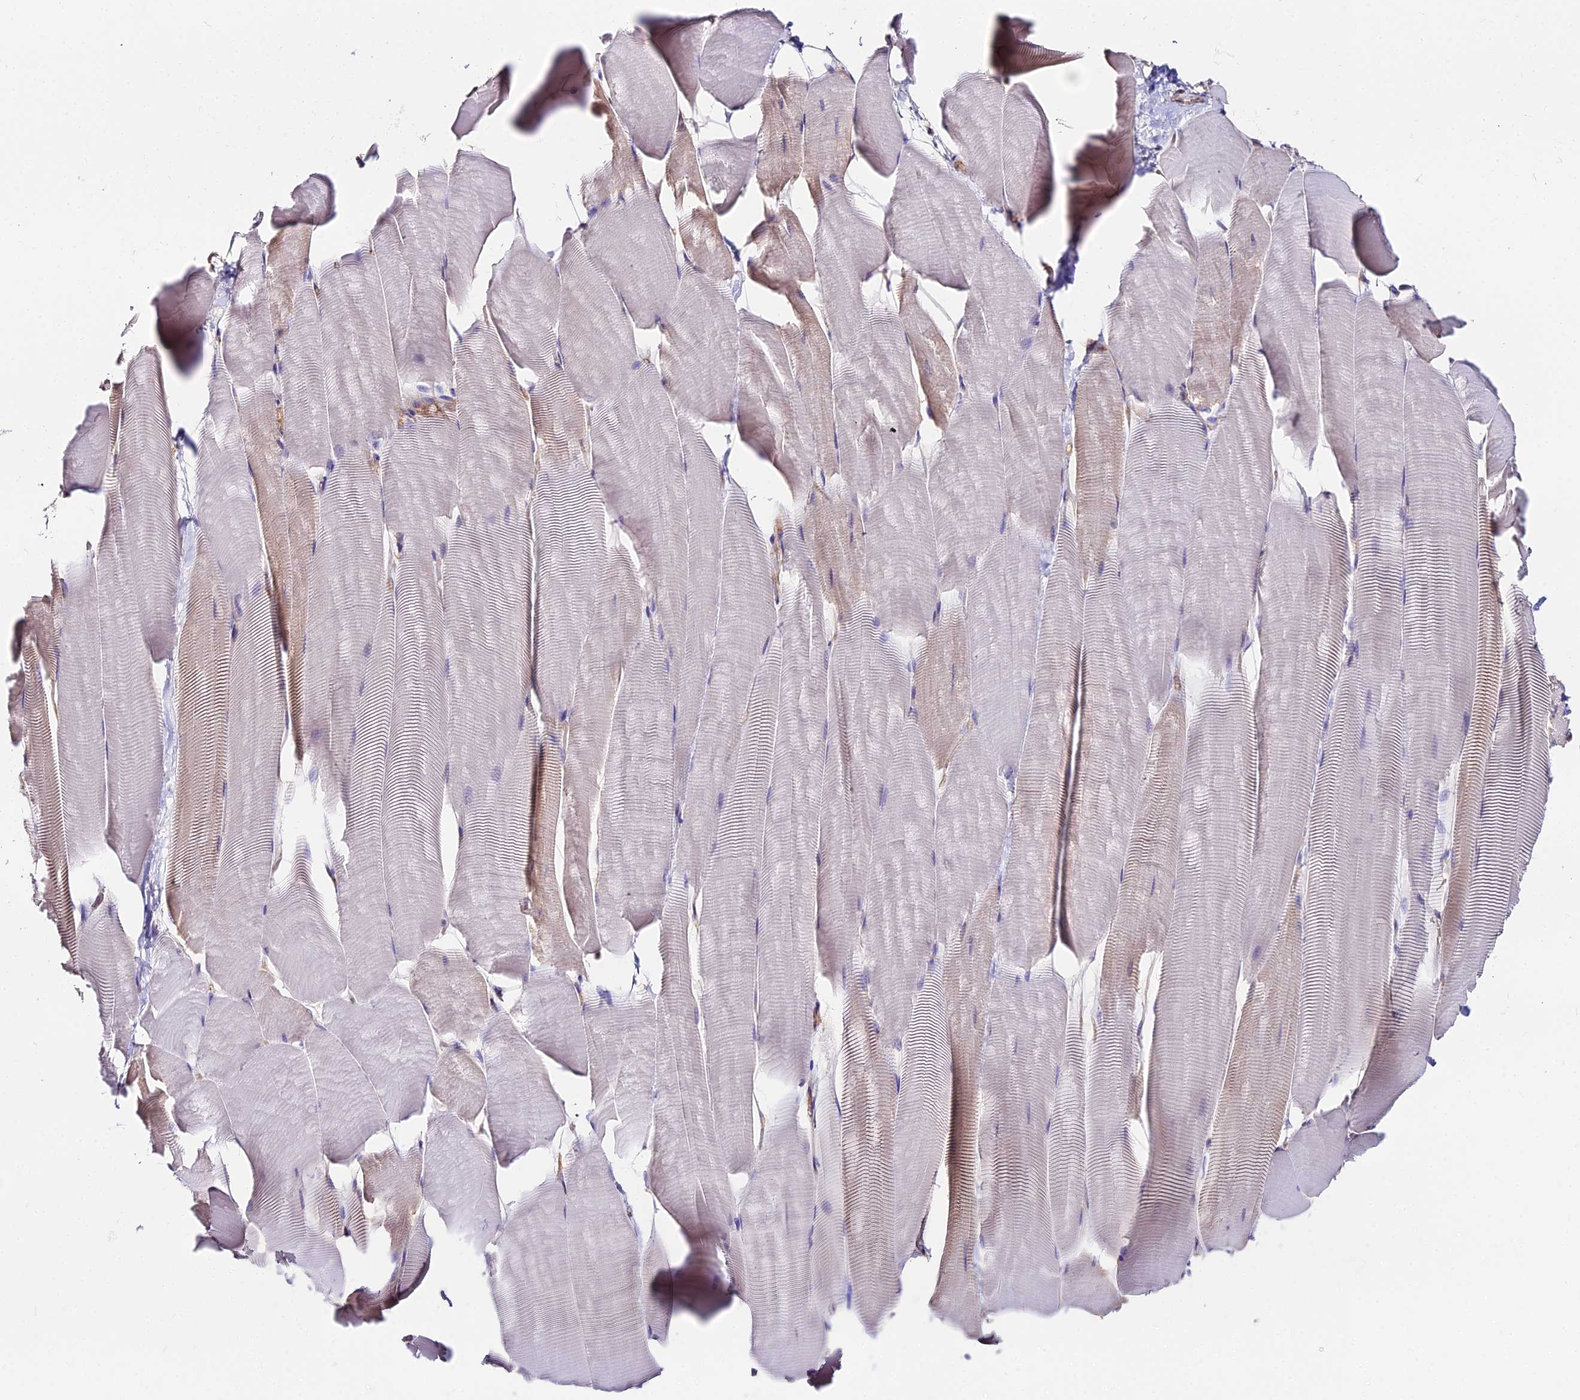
{"staining": {"intensity": "weak", "quantity": "<25%", "location": "cytoplasmic/membranous"}, "tissue": "skeletal muscle", "cell_type": "Myocytes", "image_type": "normal", "snomed": [{"axis": "morphology", "description": "Normal tissue, NOS"}, {"axis": "topography", "description": "Skeletal muscle"}], "caption": "Immunohistochemical staining of unremarkable skeletal muscle exhibits no significant positivity in myocytes. The staining was performed using DAB to visualize the protein expression in brown, while the nuclei were stained in blue with hematoxylin (Magnification: 20x).", "gene": "GLYAT", "patient": {"sex": "male", "age": 25}}